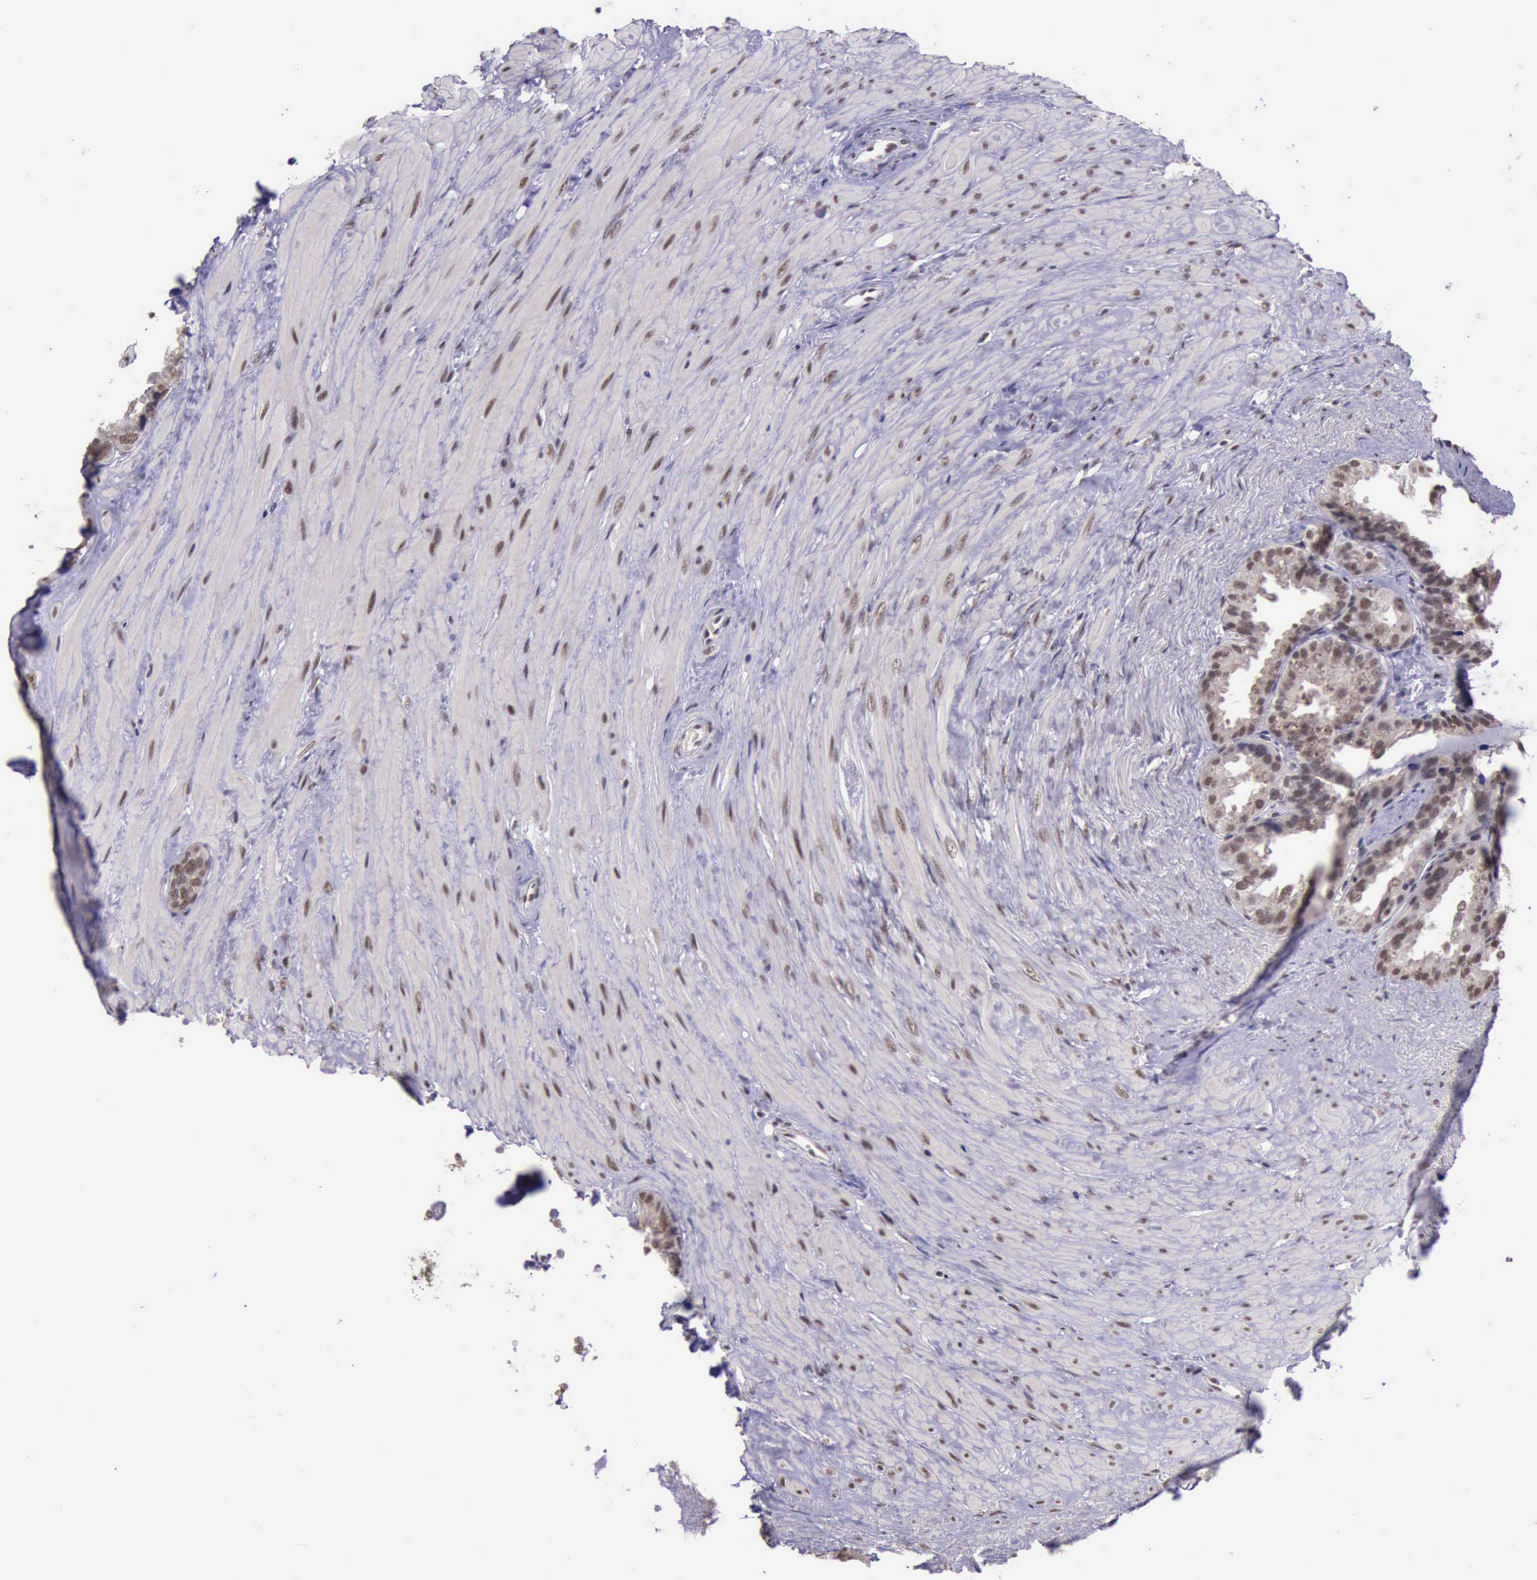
{"staining": {"intensity": "moderate", "quantity": ">75%", "location": "nuclear"}, "tissue": "seminal vesicle", "cell_type": "Glandular cells", "image_type": "normal", "snomed": [{"axis": "morphology", "description": "Normal tissue, NOS"}, {"axis": "topography", "description": "Prostate"}, {"axis": "topography", "description": "Seminal veicle"}], "caption": "The immunohistochemical stain shows moderate nuclear staining in glandular cells of benign seminal vesicle.", "gene": "PRPF39", "patient": {"sex": "male", "age": 63}}